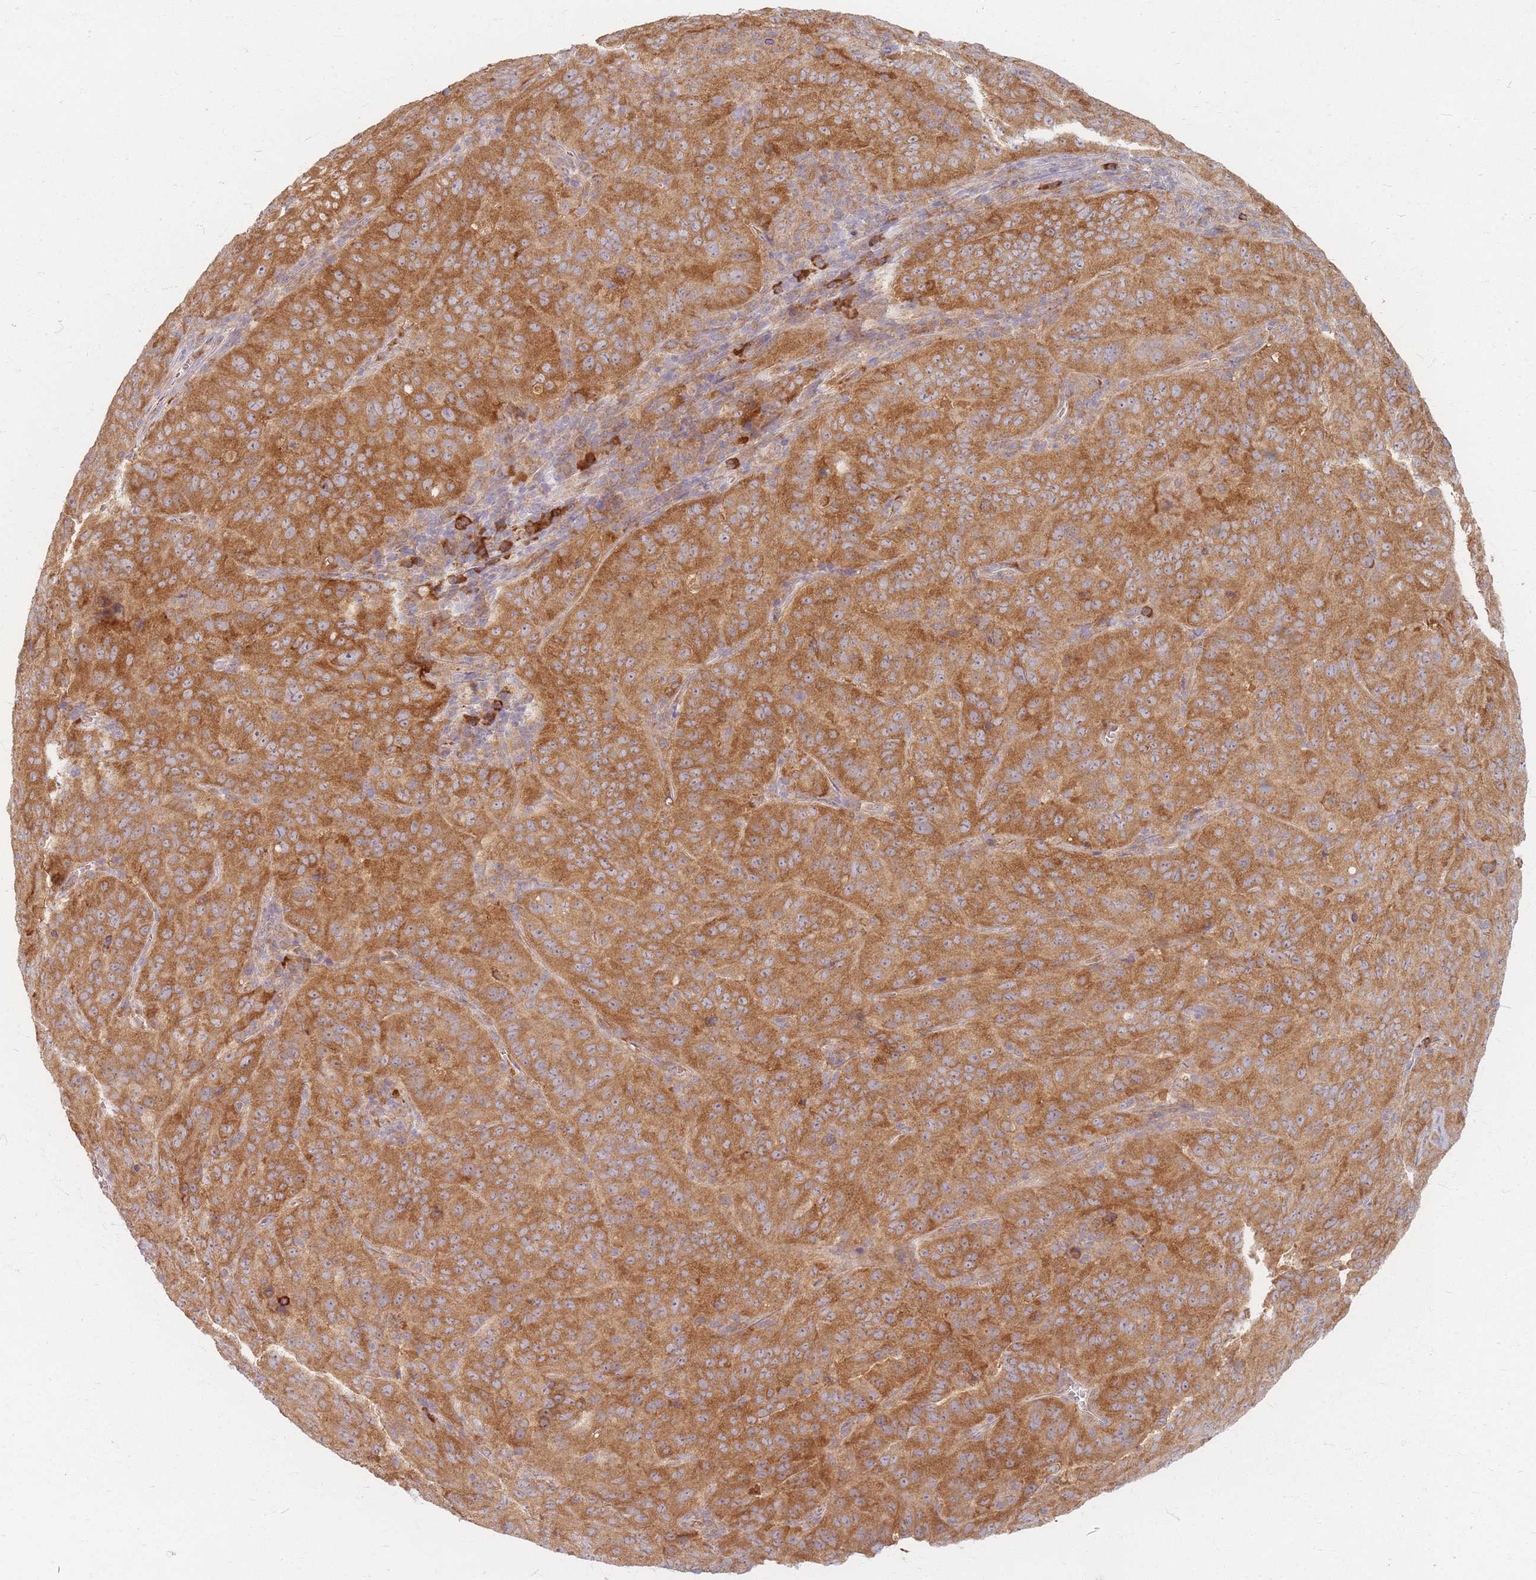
{"staining": {"intensity": "moderate", "quantity": ">75%", "location": "cytoplasmic/membranous"}, "tissue": "pancreatic cancer", "cell_type": "Tumor cells", "image_type": "cancer", "snomed": [{"axis": "morphology", "description": "Adenocarcinoma, NOS"}, {"axis": "topography", "description": "Pancreas"}], "caption": "Pancreatic cancer was stained to show a protein in brown. There is medium levels of moderate cytoplasmic/membranous staining in about >75% of tumor cells.", "gene": "SMIM14", "patient": {"sex": "male", "age": 63}}